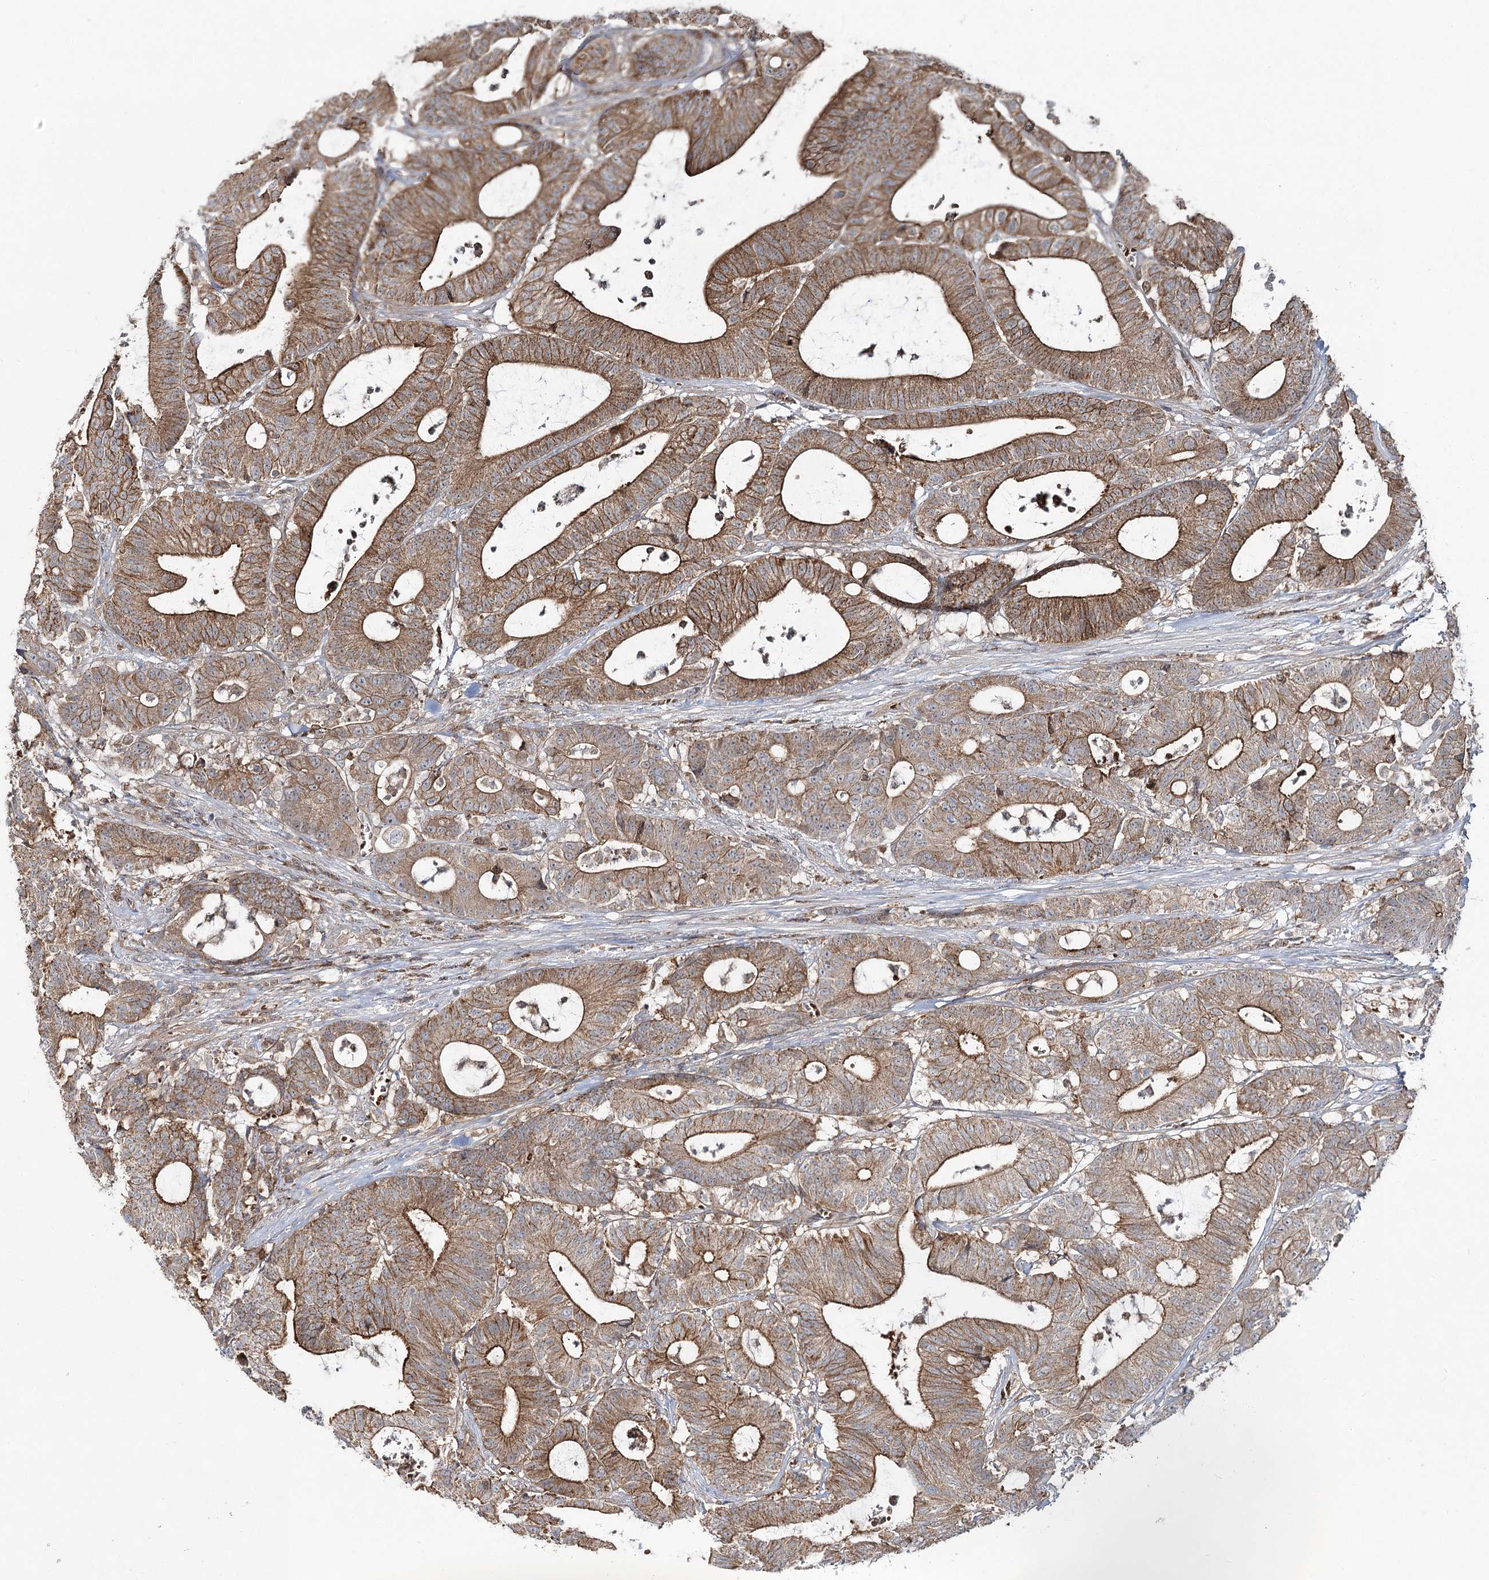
{"staining": {"intensity": "moderate", "quantity": ">75%", "location": "cytoplasmic/membranous"}, "tissue": "colorectal cancer", "cell_type": "Tumor cells", "image_type": "cancer", "snomed": [{"axis": "morphology", "description": "Adenocarcinoma, NOS"}, {"axis": "topography", "description": "Colon"}], "caption": "Immunohistochemical staining of colorectal cancer (adenocarcinoma) exhibits medium levels of moderate cytoplasmic/membranous staining in about >75% of tumor cells.", "gene": "PCBD2", "patient": {"sex": "female", "age": 84}}